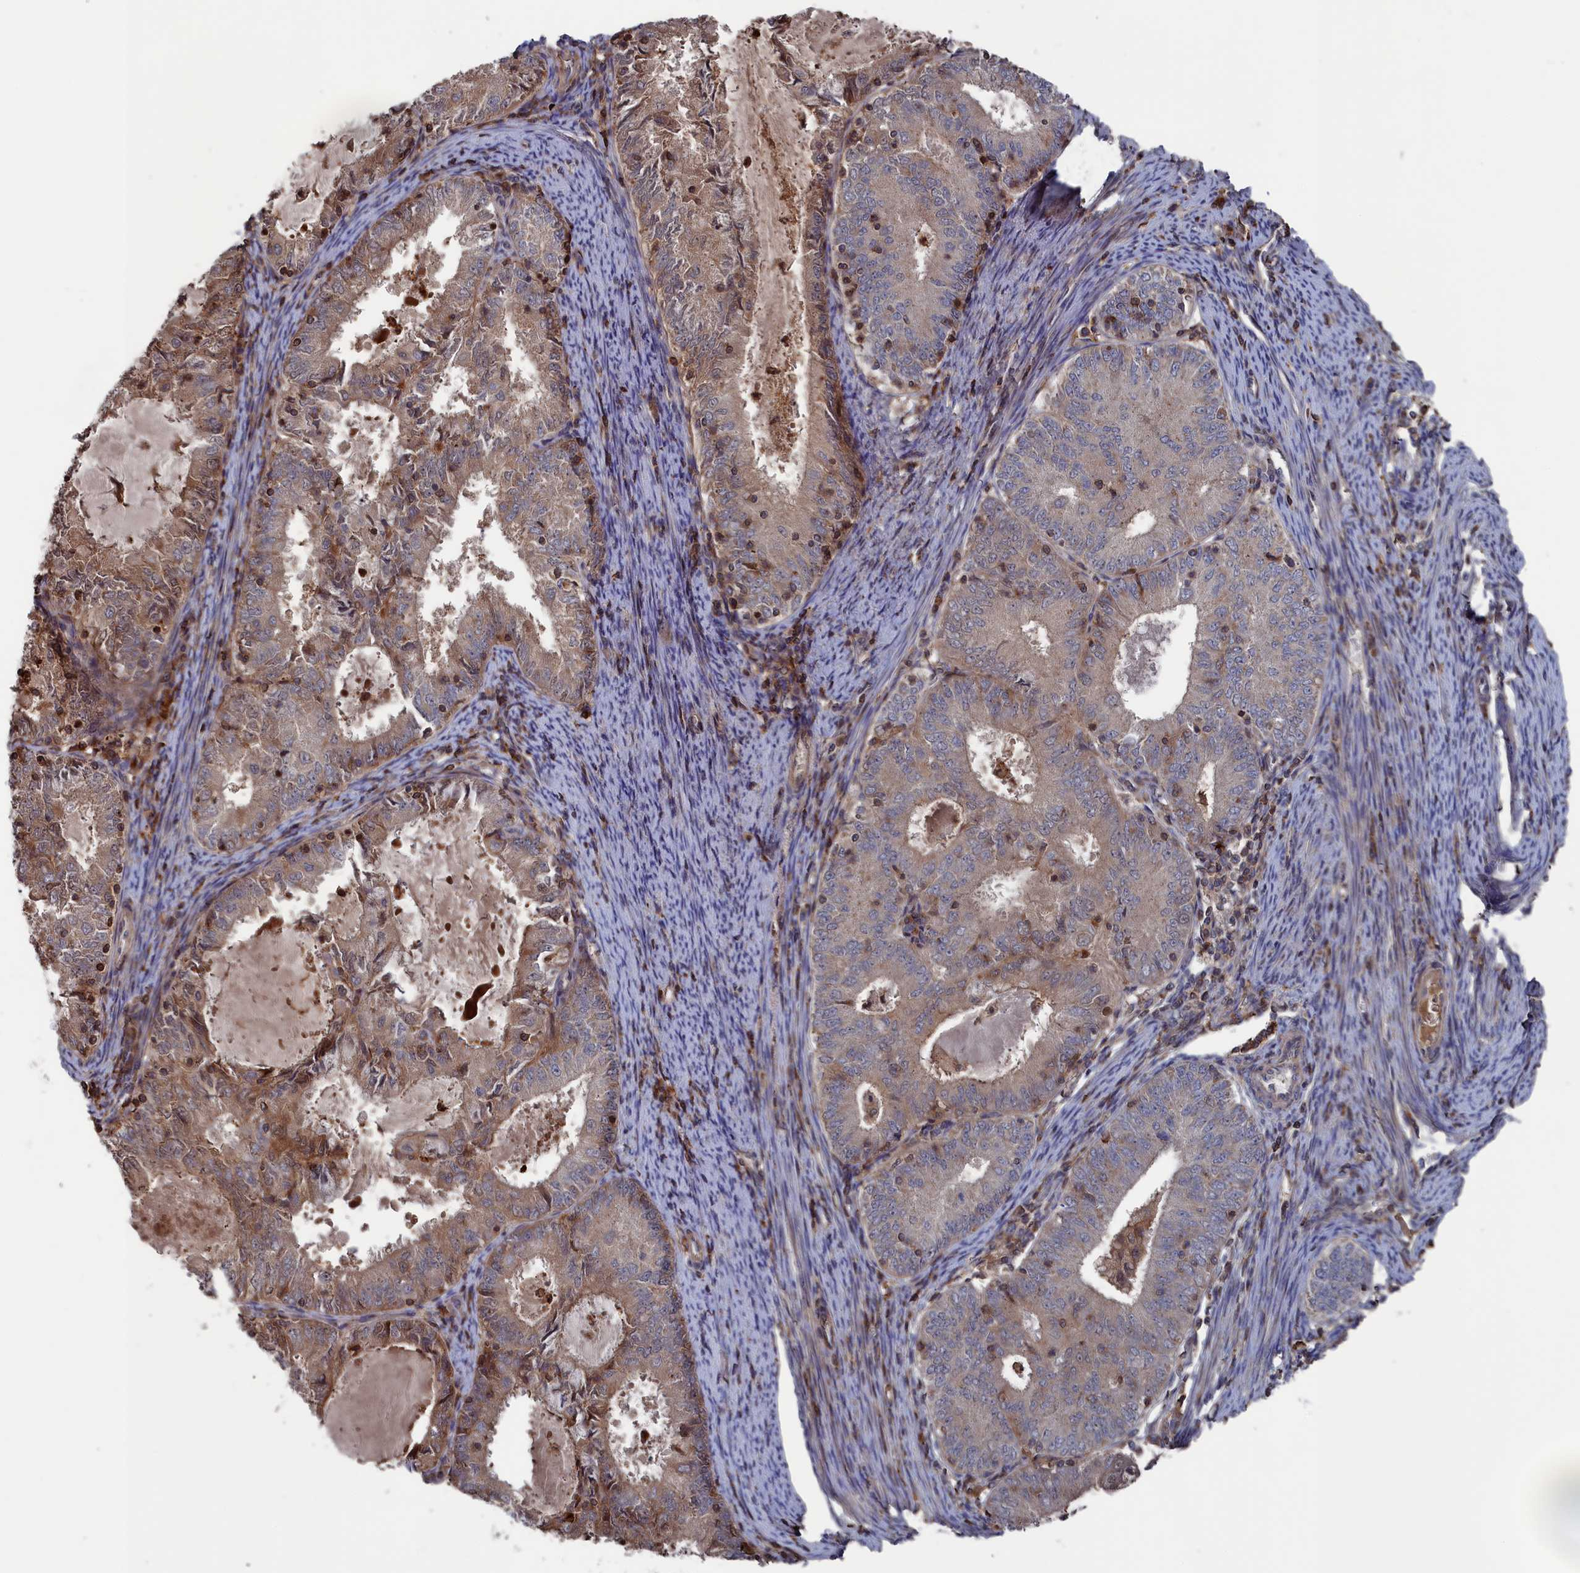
{"staining": {"intensity": "moderate", "quantity": "25%-75%", "location": "cytoplasmic/membranous,nuclear"}, "tissue": "endometrial cancer", "cell_type": "Tumor cells", "image_type": "cancer", "snomed": [{"axis": "morphology", "description": "Adenocarcinoma, NOS"}, {"axis": "topography", "description": "Endometrium"}], "caption": "High-power microscopy captured an immunohistochemistry (IHC) photomicrograph of endometrial cancer (adenocarcinoma), revealing moderate cytoplasmic/membranous and nuclear expression in about 25%-75% of tumor cells.", "gene": "PLA2G15", "patient": {"sex": "female", "age": 57}}